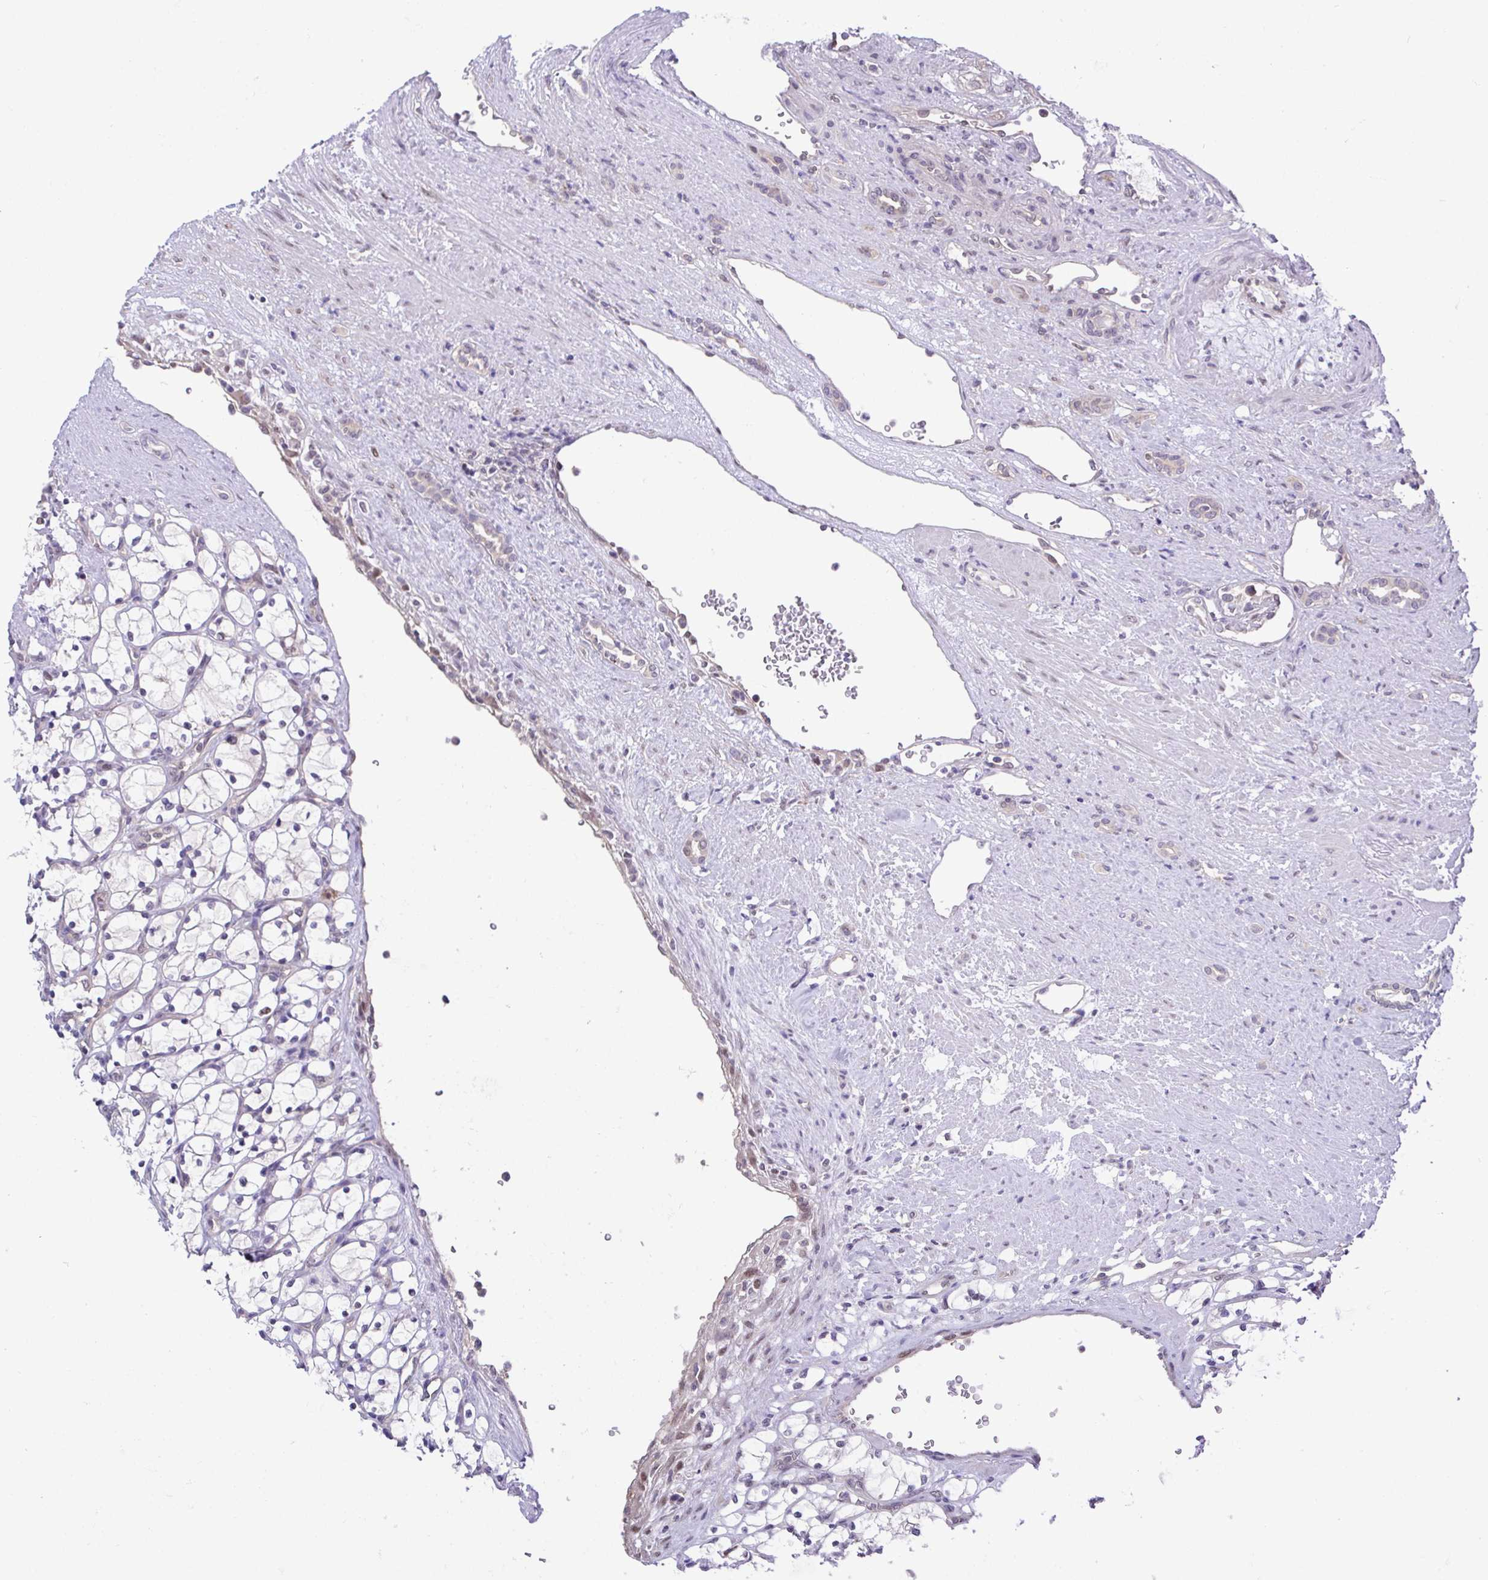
{"staining": {"intensity": "negative", "quantity": "none", "location": "none"}, "tissue": "renal cancer", "cell_type": "Tumor cells", "image_type": "cancer", "snomed": [{"axis": "morphology", "description": "Adenocarcinoma, NOS"}, {"axis": "topography", "description": "Kidney"}], "caption": "DAB immunohistochemical staining of renal adenocarcinoma shows no significant positivity in tumor cells. (Stains: DAB immunohistochemistry (IHC) with hematoxylin counter stain, Microscopy: brightfield microscopy at high magnification).", "gene": "ZNF444", "patient": {"sex": "female", "age": 69}}